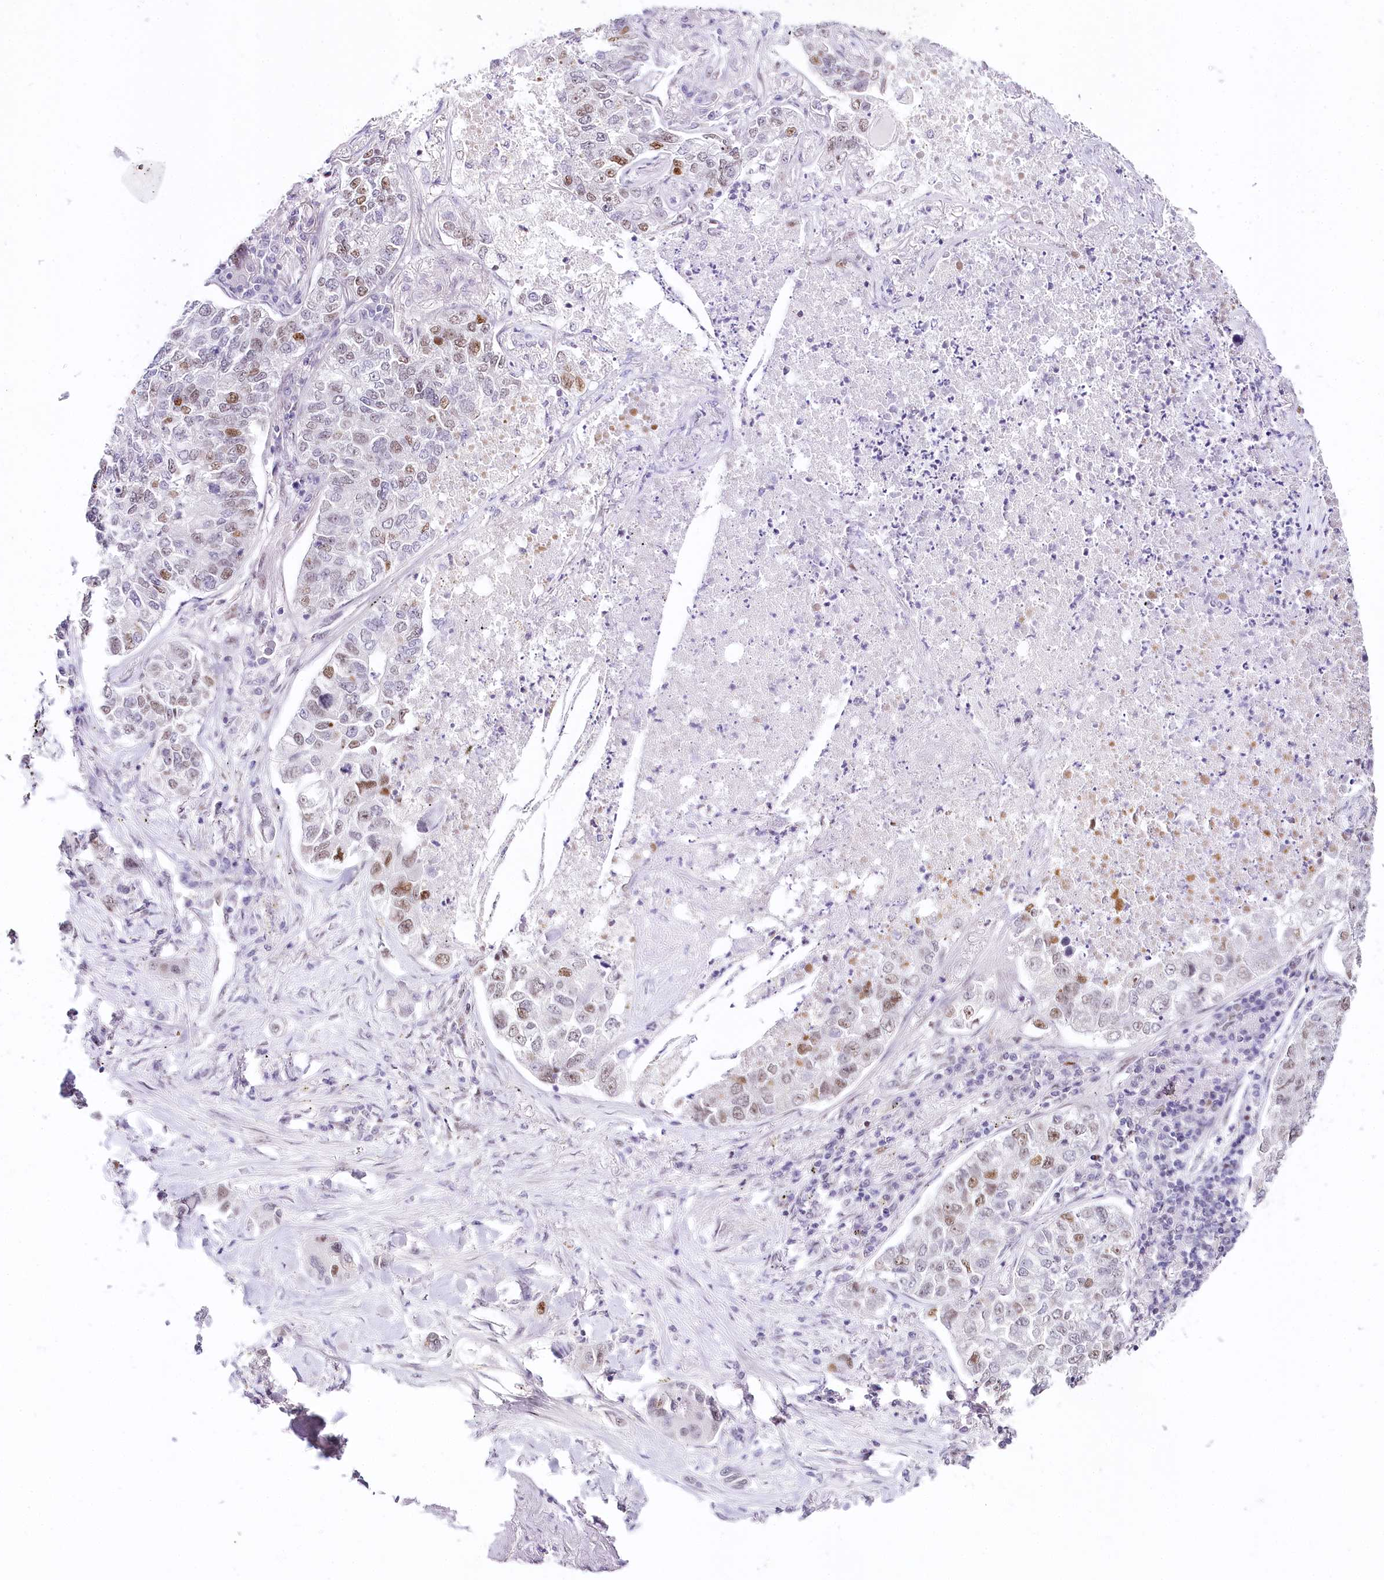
{"staining": {"intensity": "moderate", "quantity": "<25%", "location": "nuclear"}, "tissue": "lung cancer", "cell_type": "Tumor cells", "image_type": "cancer", "snomed": [{"axis": "morphology", "description": "Adenocarcinoma, NOS"}, {"axis": "topography", "description": "Lung"}], "caption": "The photomicrograph exhibits a brown stain indicating the presence of a protein in the nuclear of tumor cells in lung cancer (adenocarcinoma).", "gene": "TP53", "patient": {"sex": "male", "age": 49}}